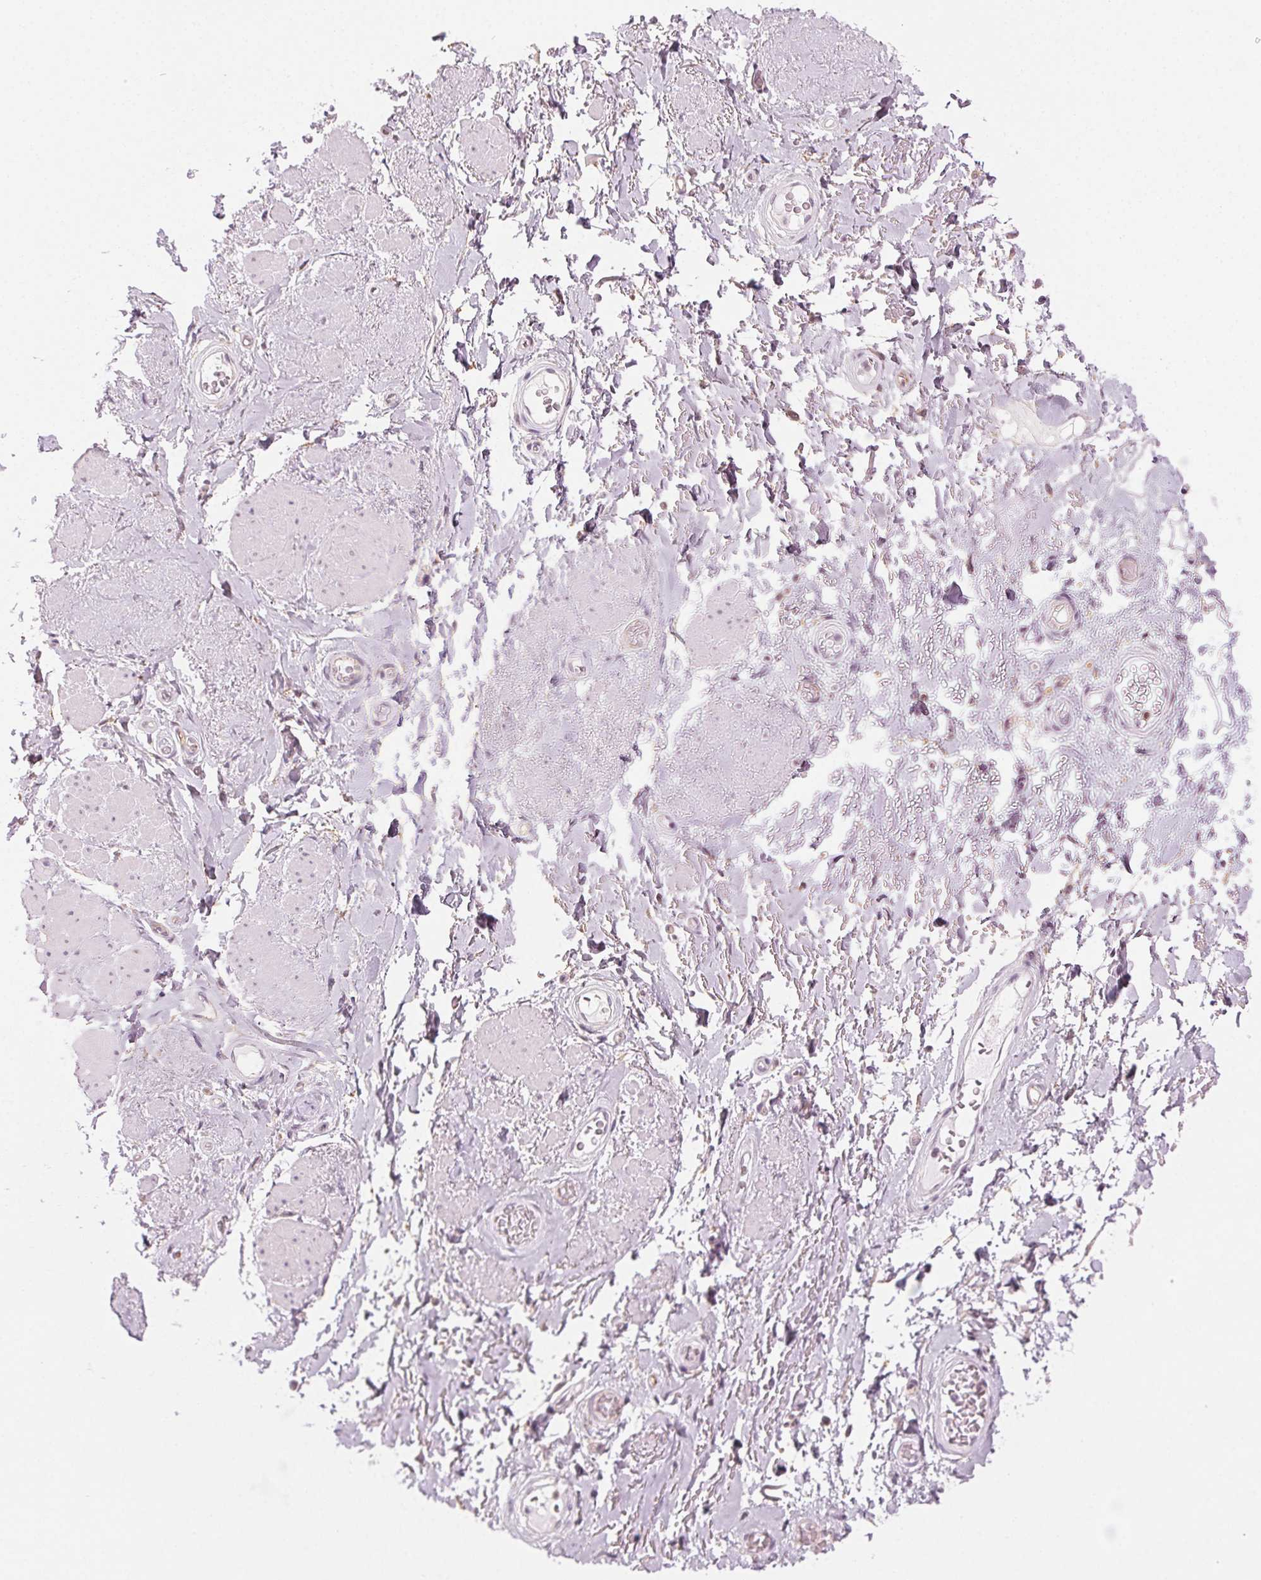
{"staining": {"intensity": "negative", "quantity": "none", "location": "none"}, "tissue": "adipose tissue", "cell_type": "Adipocytes", "image_type": "normal", "snomed": [{"axis": "morphology", "description": "Normal tissue, NOS"}, {"axis": "topography", "description": "Anal"}, {"axis": "topography", "description": "Peripheral nerve tissue"}], "caption": "Immunohistochemistry (IHC) histopathology image of benign human adipose tissue stained for a protein (brown), which shows no expression in adipocytes.", "gene": "AIF1L", "patient": {"sex": "male", "age": 53}}